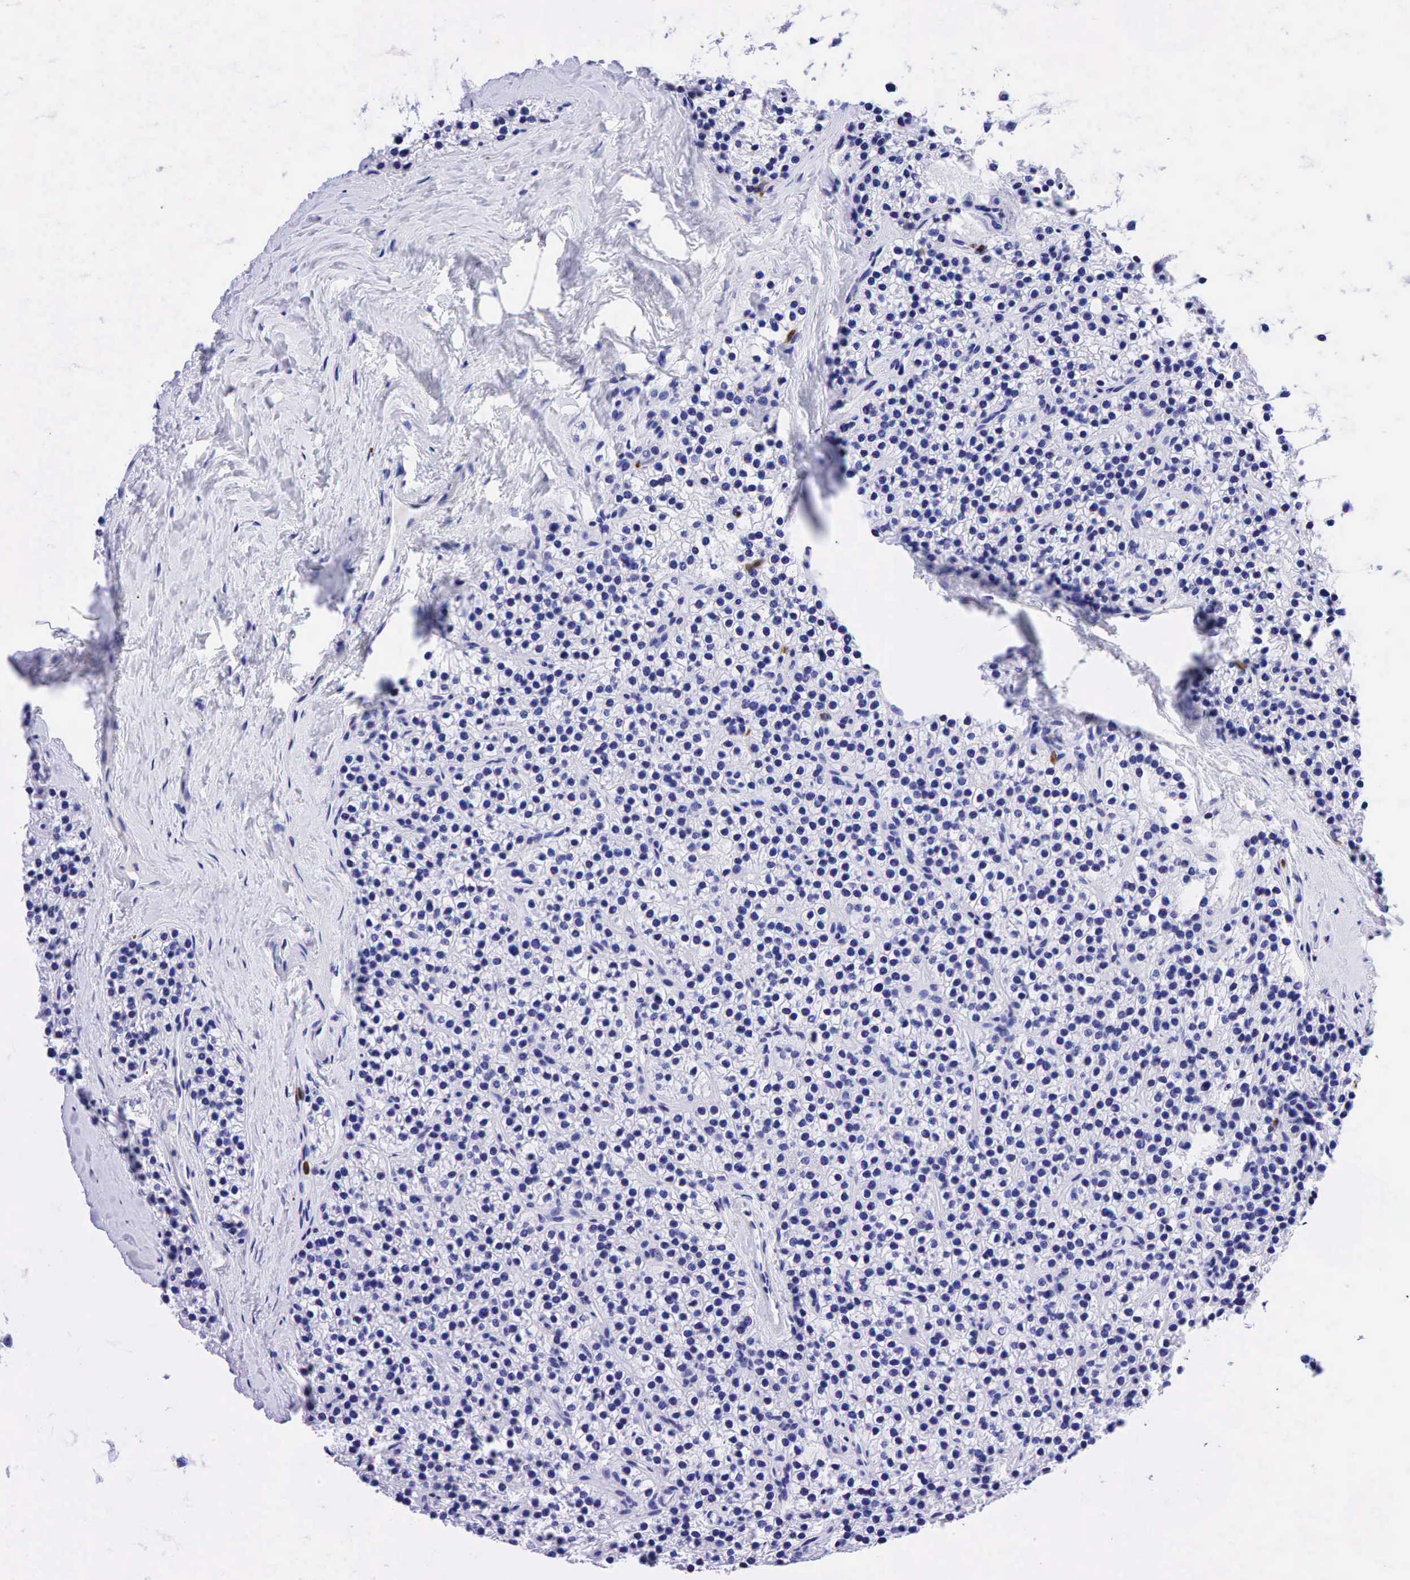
{"staining": {"intensity": "negative", "quantity": "none", "location": "none"}, "tissue": "parathyroid gland", "cell_type": "Glandular cells", "image_type": "normal", "snomed": [{"axis": "morphology", "description": "Normal tissue, NOS"}, {"axis": "topography", "description": "Parathyroid gland"}], "caption": "Immunohistochemistry histopathology image of unremarkable human parathyroid gland stained for a protein (brown), which displays no staining in glandular cells. (Stains: DAB (3,3'-diaminobenzidine) IHC with hematoxylin counter stain, Microscopy: brightfield microscopy at high magnification).", "gene": "FUT4", "patient": {"sex": "female", "age": 54}}